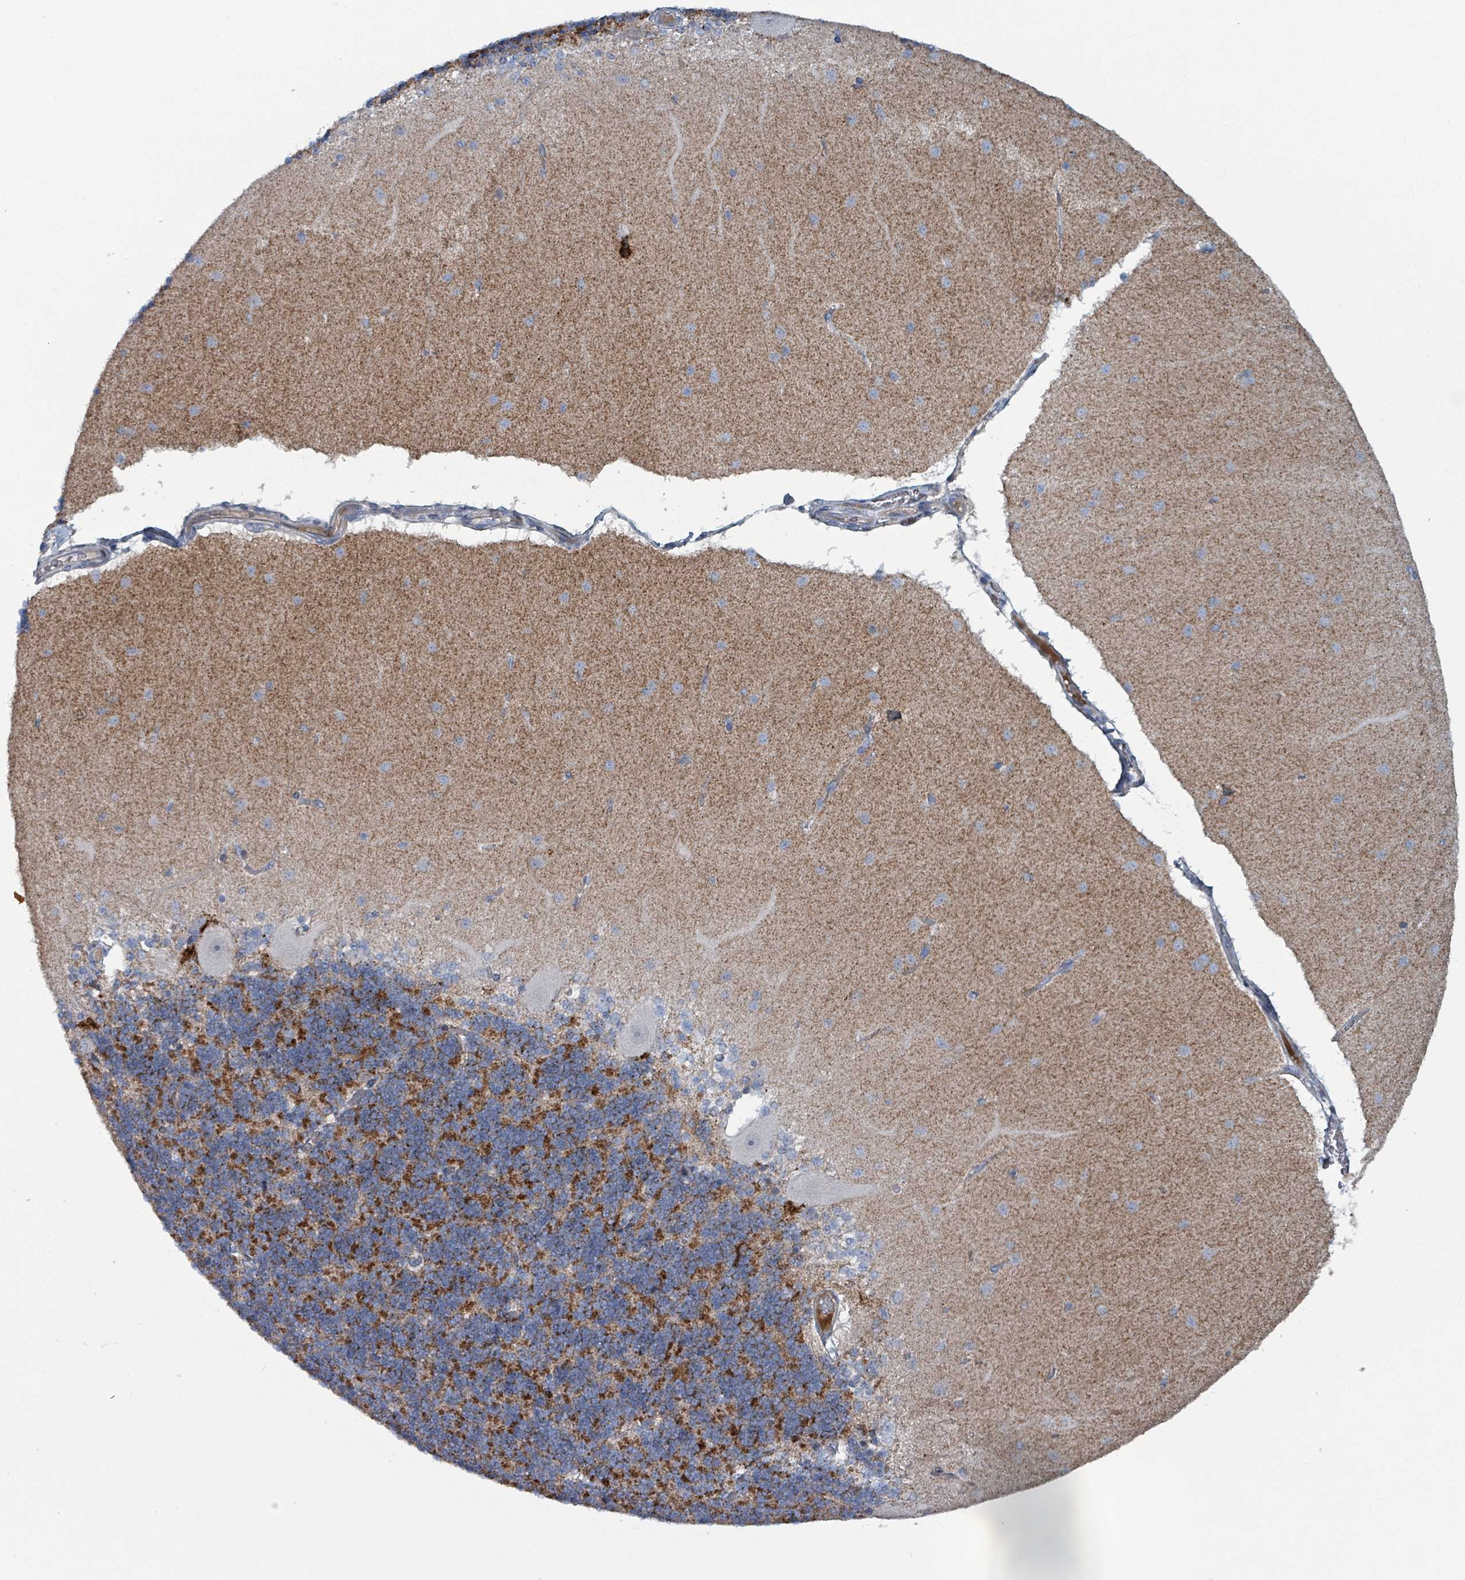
{"staining": {"intensity": "strong", "quantity": "25%-75%", "location": "cytoplasmic/membranous"}, "tissue": "cerebellum", "cell_type": "Cells in granular layer", "image_type": "normal", "snomed": [{"axis": "morphology", "description": "Normal tissue, NOS"}, {"axis": "topography", "description": "Cerebellum"}], "caption": "Protein positivity by immunohistochemistry displays strong cytoplasmic/membranous expression in about 25%-75% of cells in granular layer in normal cerebellum.", "gene": "TAAR5", "patient": {"sex": "female", "age": 54}}